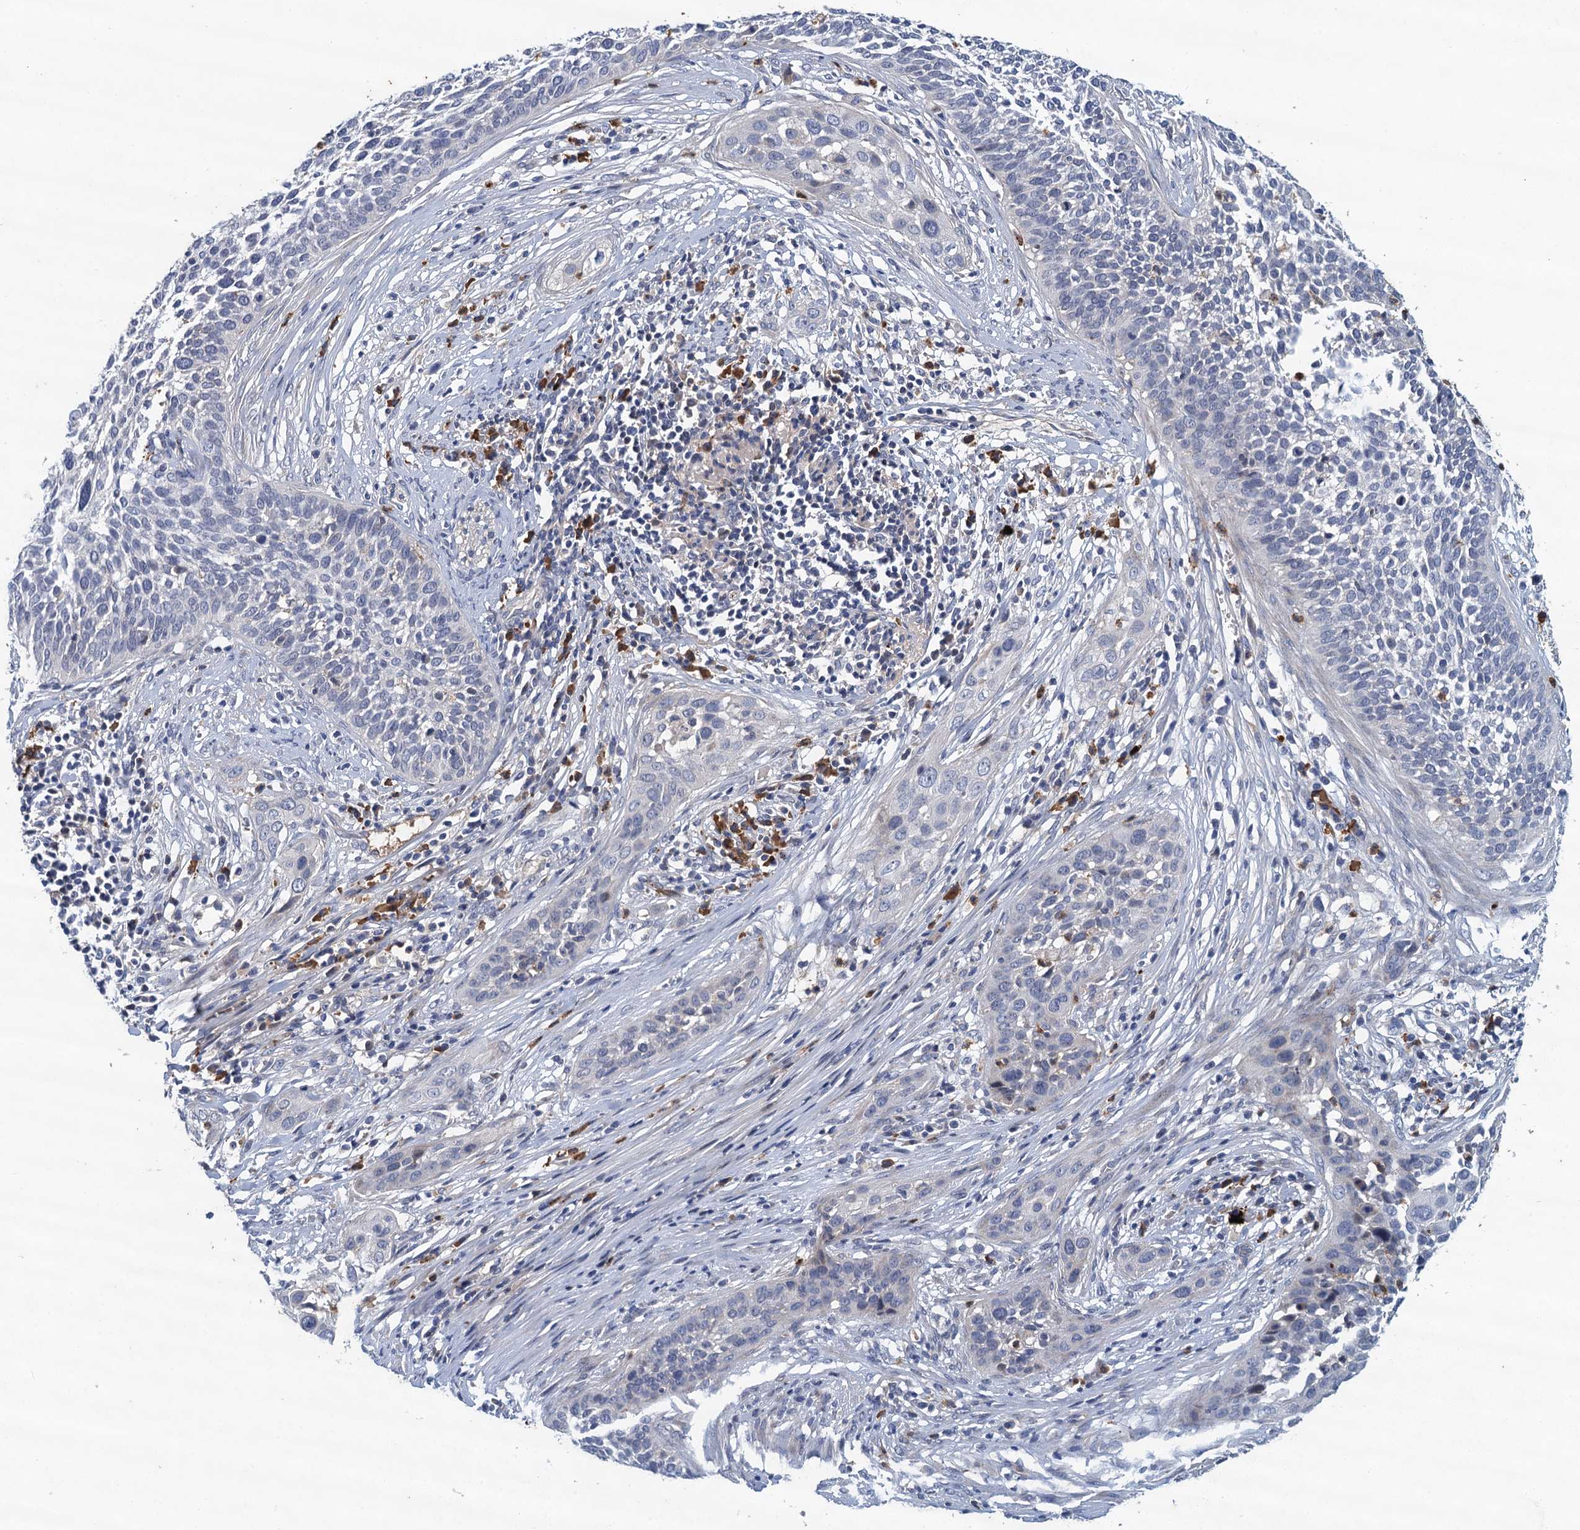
{"staining": {"intensity": "negative", "quantity": "none", "location": "none"}, "tissue": "cervical cancer", "cell_type": "Tumor cells", "image_type": "cancer", "snomed": [{"axis": "morphology", "description": "Squamous cell carcinoma, NOS"}, {"axis": "topography", "description": "Cervix"}], "caption": "The micrograph shows no staining of tumor cells in cervical cancer (squamous cell carcinoma).", "gene": "TPCN1", "patient": {"sex": "female", "age": 34}}